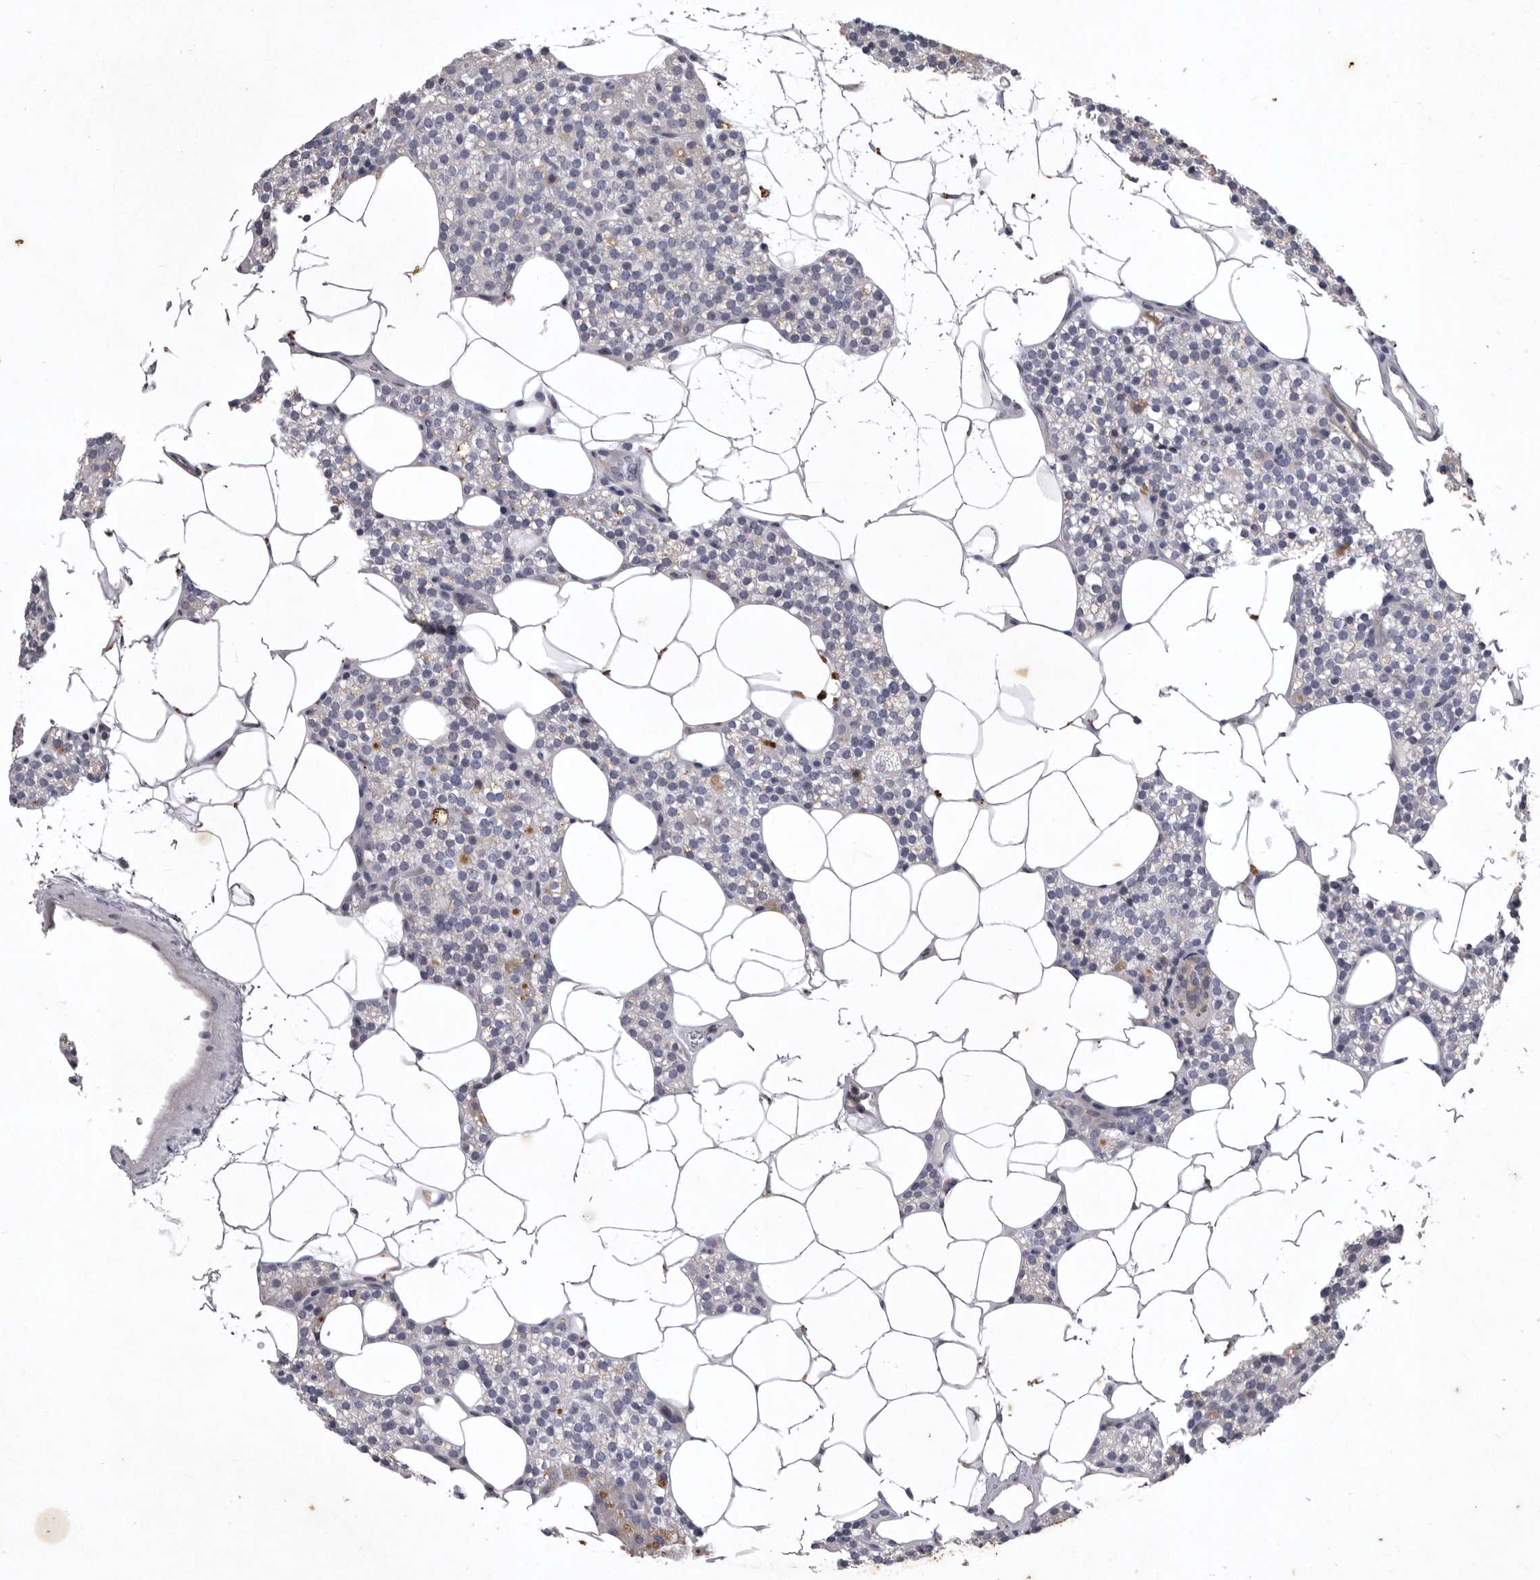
{"staining": {"intensity": "weak", "quantity": "<25%", "location": "cytoplasmic/membranous"}, "tissue": "parathyroid gland", "cell_type": "Glandular cells", "image_type": "normal", "snomed": [{"axis": "morphology", "description": "Normal tissue, NOS"}, {"axis": "topography", "description": "Parathyroid gland"}], "caption": "High magnification brightfield microscopy of normal parathyroid gland stained with DAB (3,3'-diaminobenzidine) (brown) and counterstained with hematoxylin (blue): glandular cells show no significant staining. (DAB immunohistochemistry visualized using brightfield microscopy, high magnification).", "gene": "NKAIN4", "patient": {"sex": "female", "age": 56}}